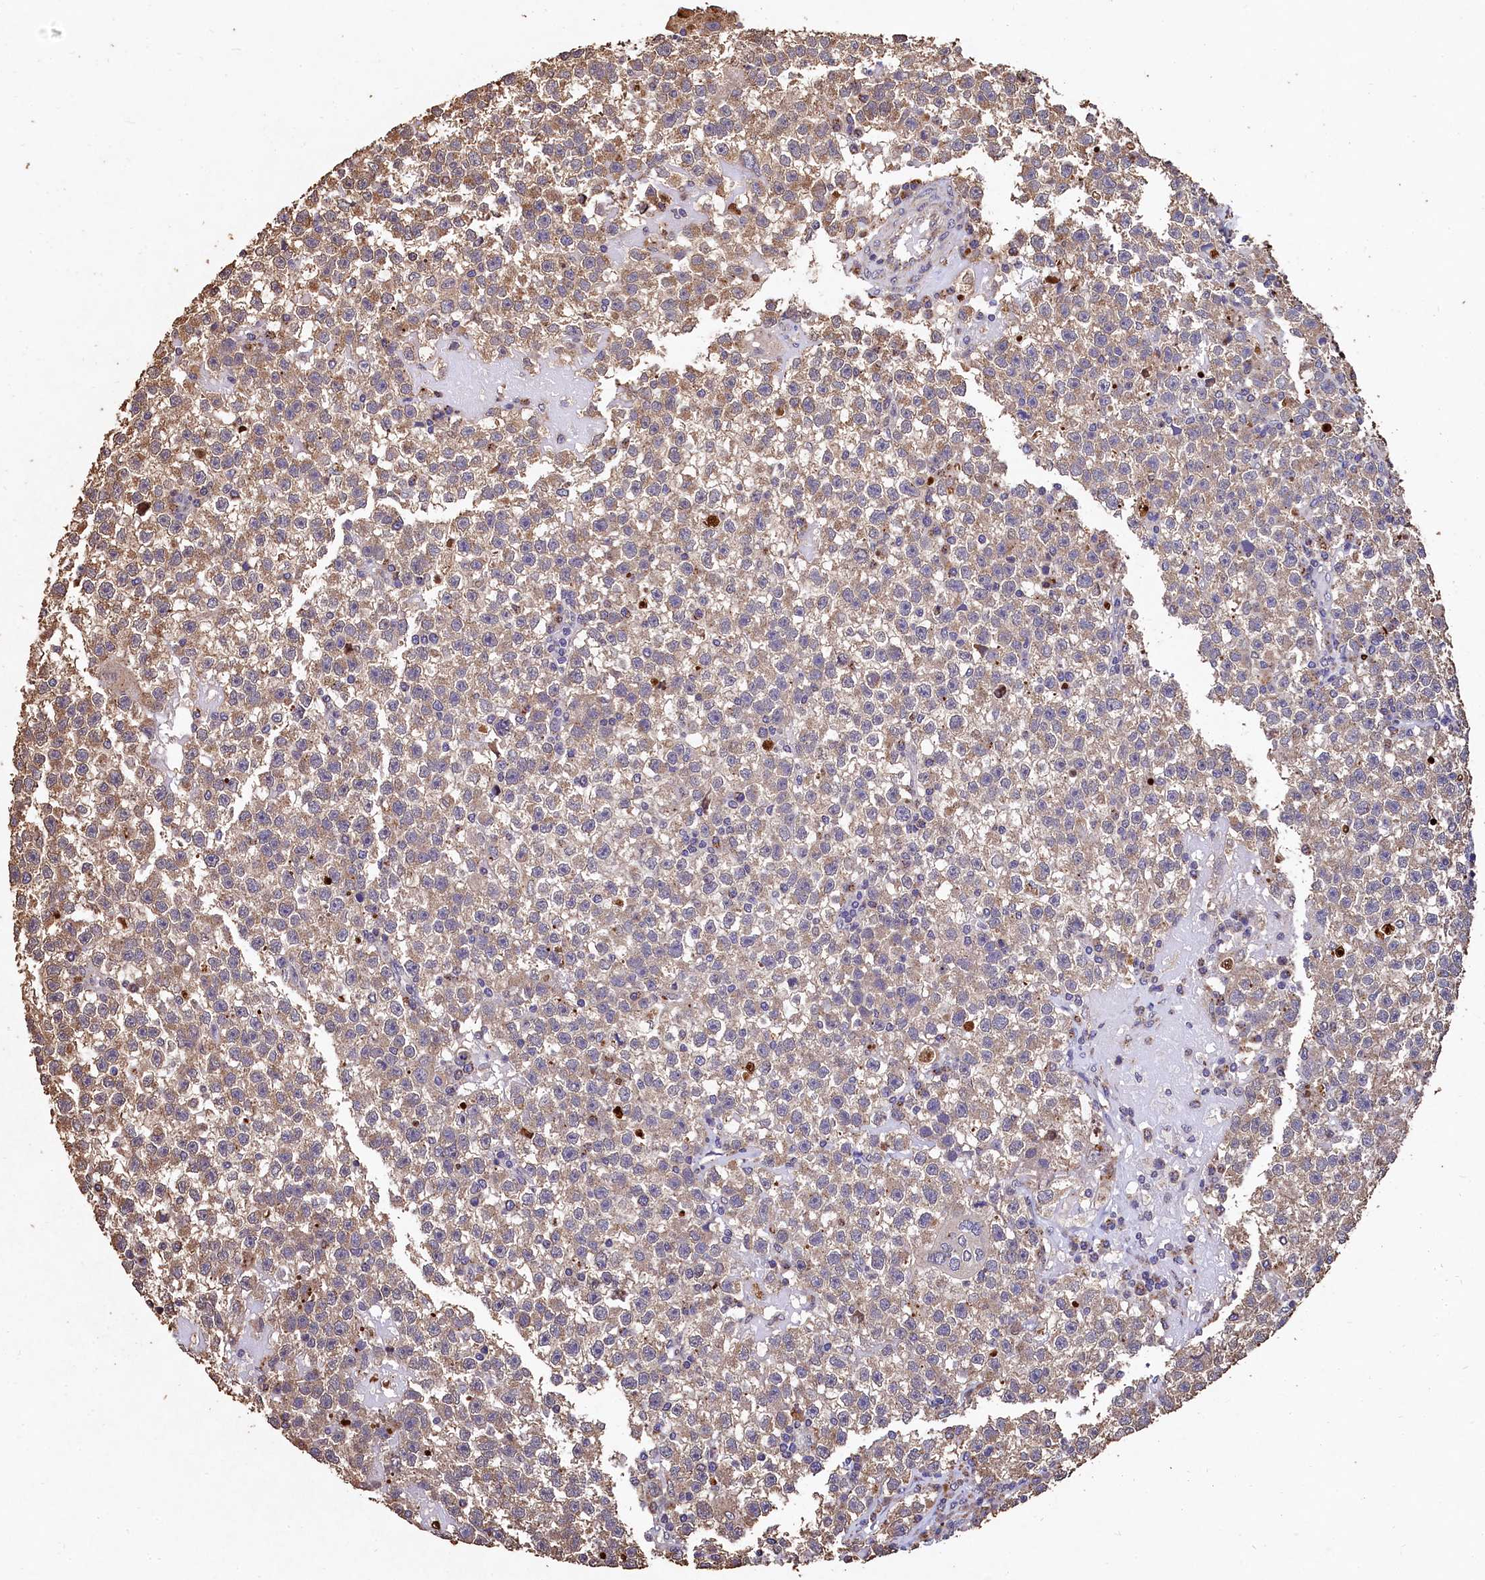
{"staining": {"intensity": "weak", "quantity": ">75%", "location": "cytoplasmic/membranous"}, "tissue": "testis cancer", "cell_type": "Tumor cells", "image_type": "cancer", "snomed": [{"axis": "morphology", "description": "Seminoma, NOS"}, {"axis": "topography", "description": "Testis"}], "caption": "Tumor cells display low levels of weak cytoplasmic/membranous positivity in approximately >75% of cells in human seminoma (testis).", "gene": "LSM4", "patient": {"sex": "male", "age": 22}}